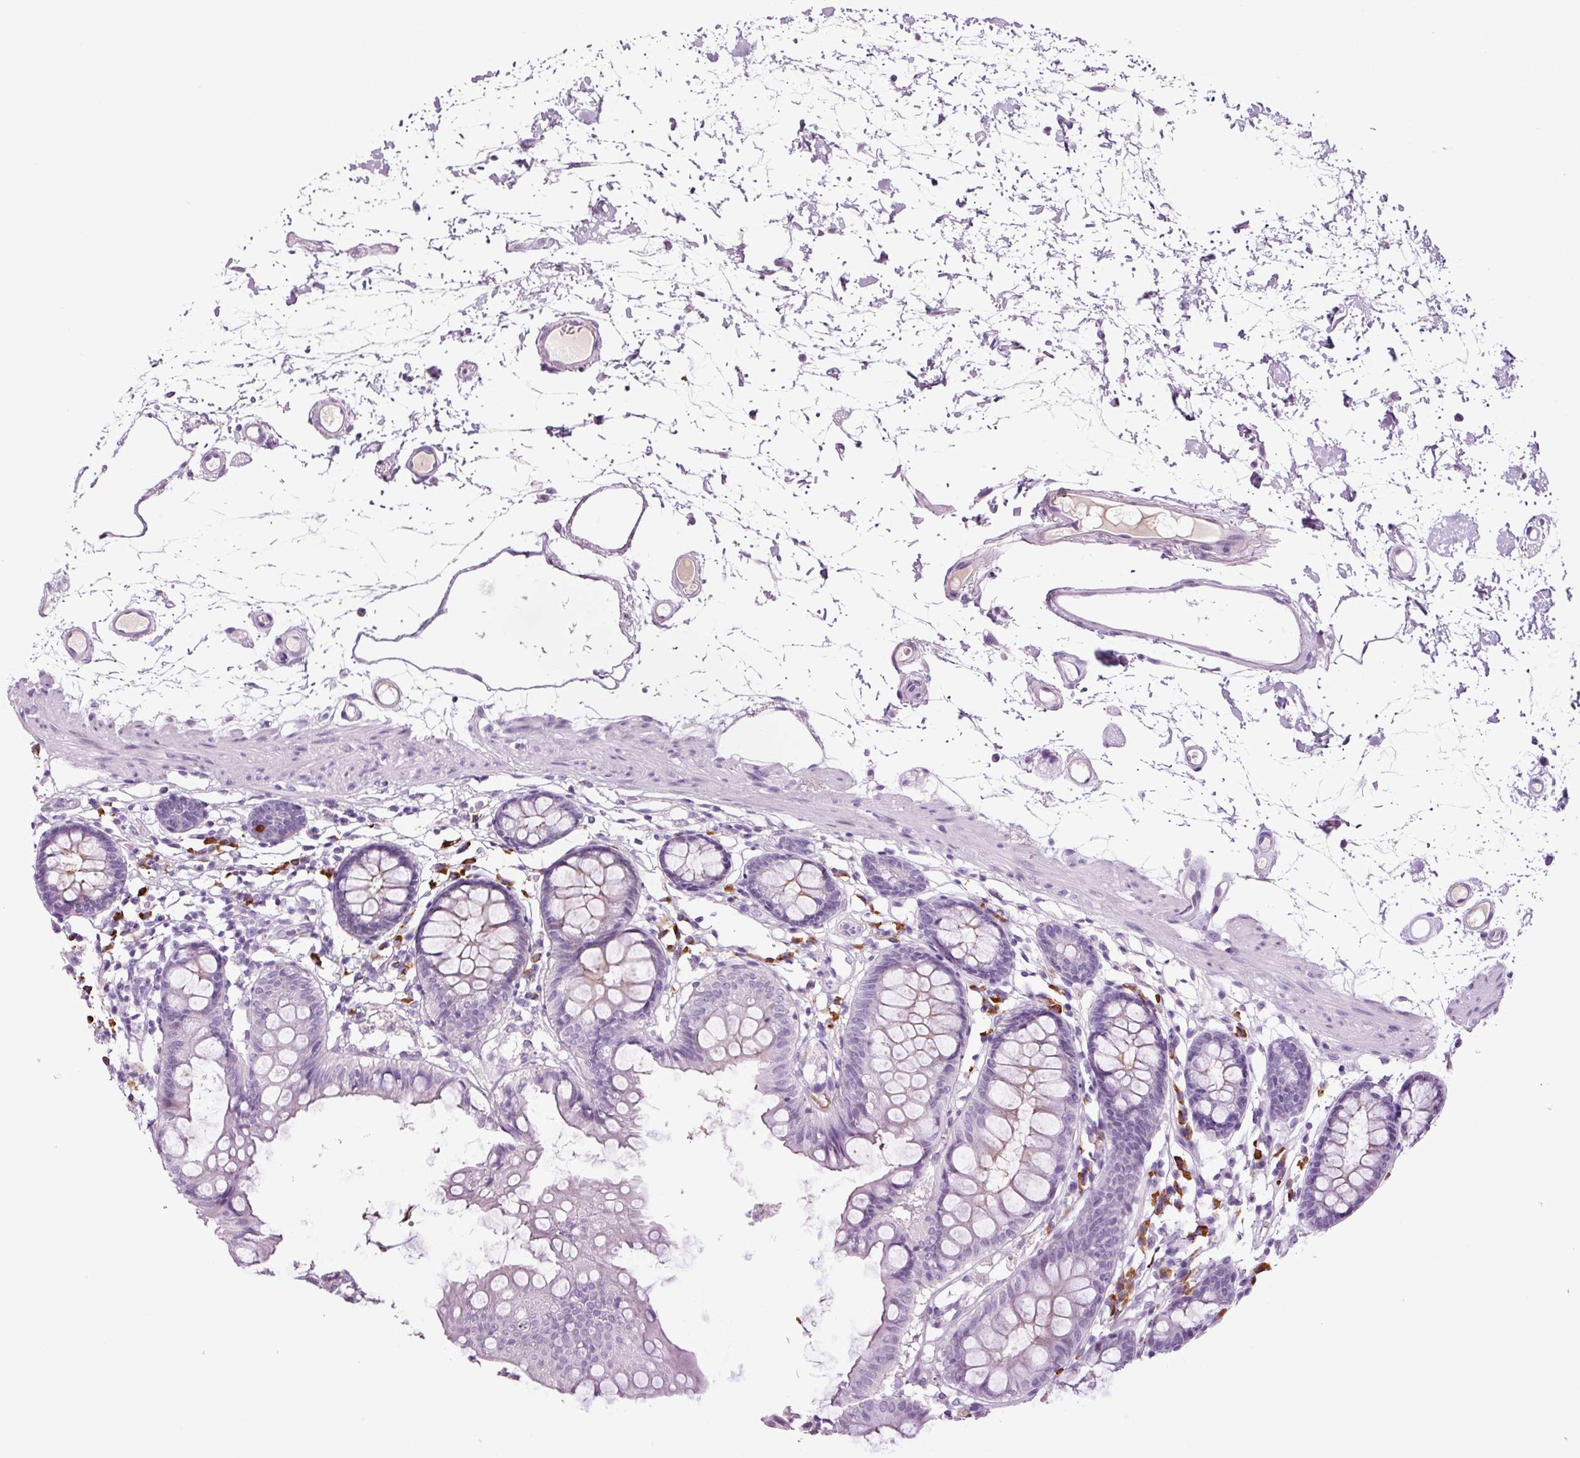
{"staining": {"intensity": "weak", "quantity": "25%-75%", "location": "cytoplasmic/membranous"}, "tissue": "colon", "cell_type": "Endothelial cells", "image_type": "normal", "snomed": [{"axis": "morphology", "description": "Normal tissue, NOS"}, {"axis": "topography", "description": "Colon"}], "caption": "This histopathology image shows normal colon stained with IHC to label a protein in brown. The cytoplasmic/membranous of endothelial cells show weak positivity for the protein. Nuclei are counter-stained blue.", "gene": "KLF1", "patient": {"sex": "female", "age": 84}}